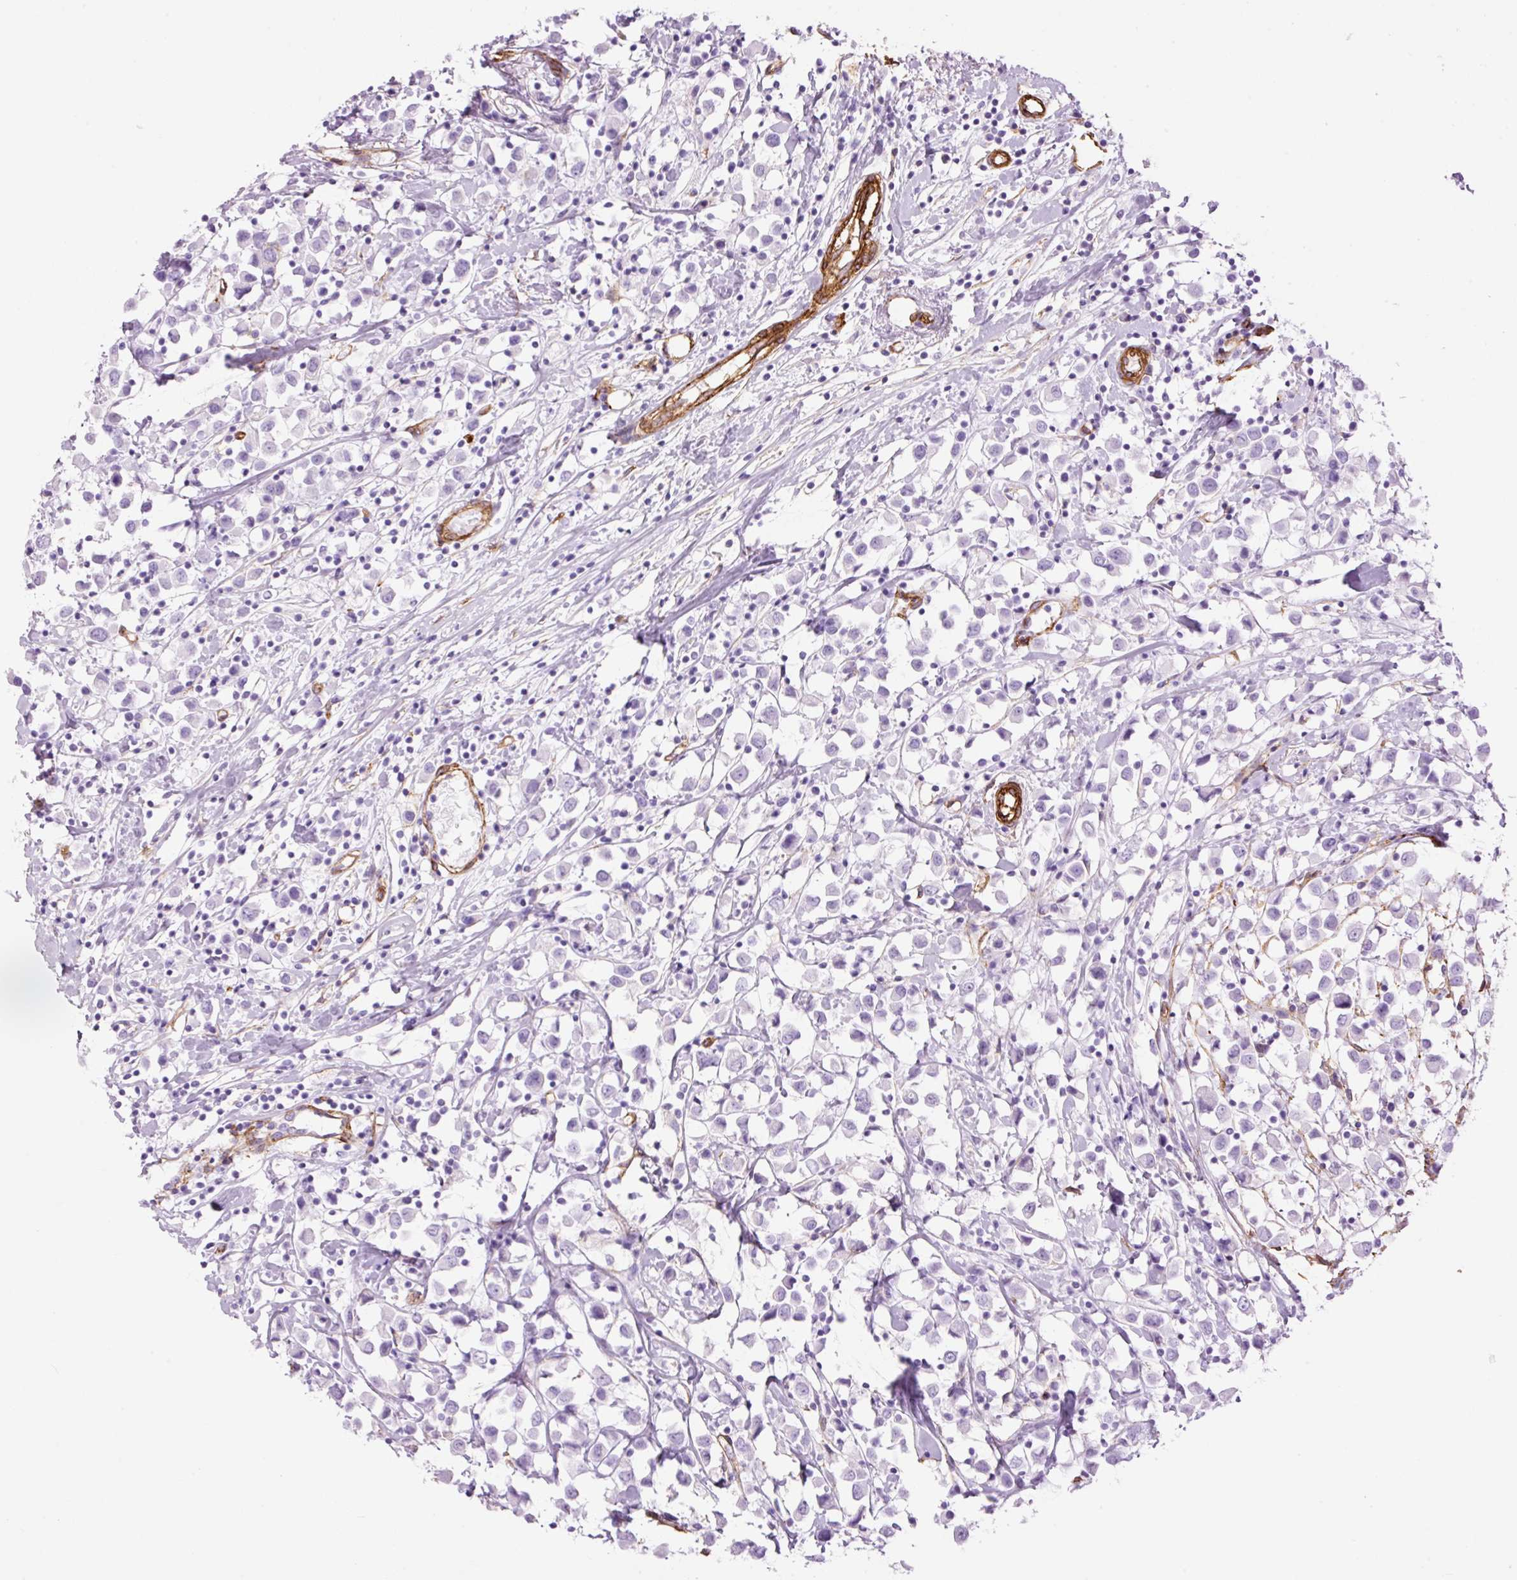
{"staining": {"intensity": "negative", "quantity": "none", "location": "none"}, "tissue": "breast cancer", "cell_type": "Tumor cells", "image_type": "cancer", "snomed": [{"axis": "morphology", "description": "Duct carcinoma"}, {"axis": "topography", "description": "Breast"}], "caption": "An immunohistochemistry image of breast infiltrating ductal carcinoma is shown. There is no staining in tumor cells of breast infiltrating ductal carcinoma. The staining is performed using DAB brown chromogen with nuclei counter-stained in using hematoxylin.", "gene": "CAV1", "patient": {"sex": "female", "age": 61}}